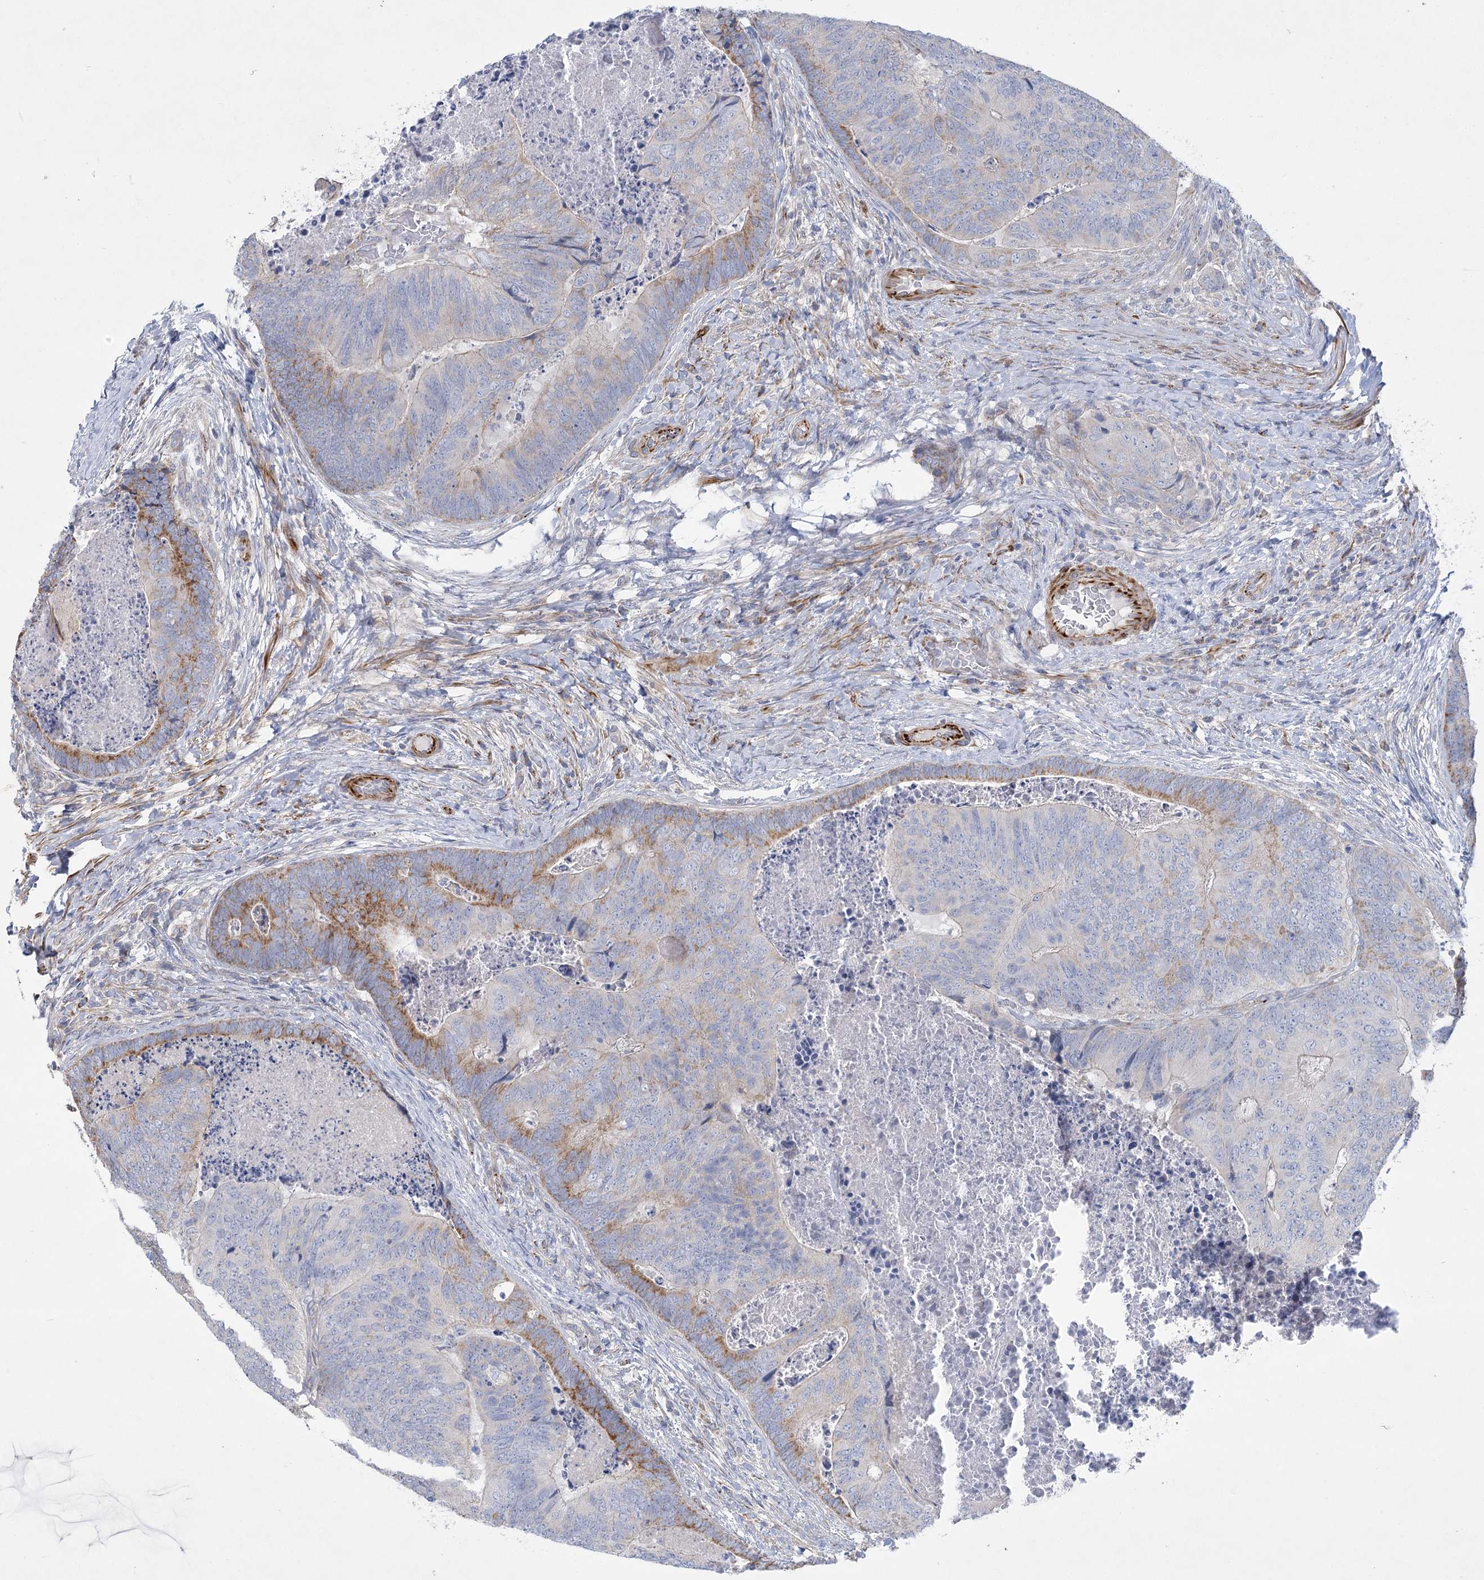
{"staining": {"intensity": "moderate", "quantity": "<25%", "location": "cytoplasmic/membranous"}, "tissue": "colorectal cancer", "cell_type": "Tumor cells", "image_type": "cancer", "snomed": [{"axis": "morphology", "description": "Adenocarcinoma, NOS"}, {"axis": "topography", "description": "Colon"}], "caption": "Immunohistochemistry (IHC) (DAB (3,3'-diaminobenzidine)) staining of colorectal adenocarcinoma exhibits moderate cytoplasmic/membranous protein expression in about <25% of tumor cells.", "gene": "DHTKD1", "patient": {"sex": "female", "age": 67}}